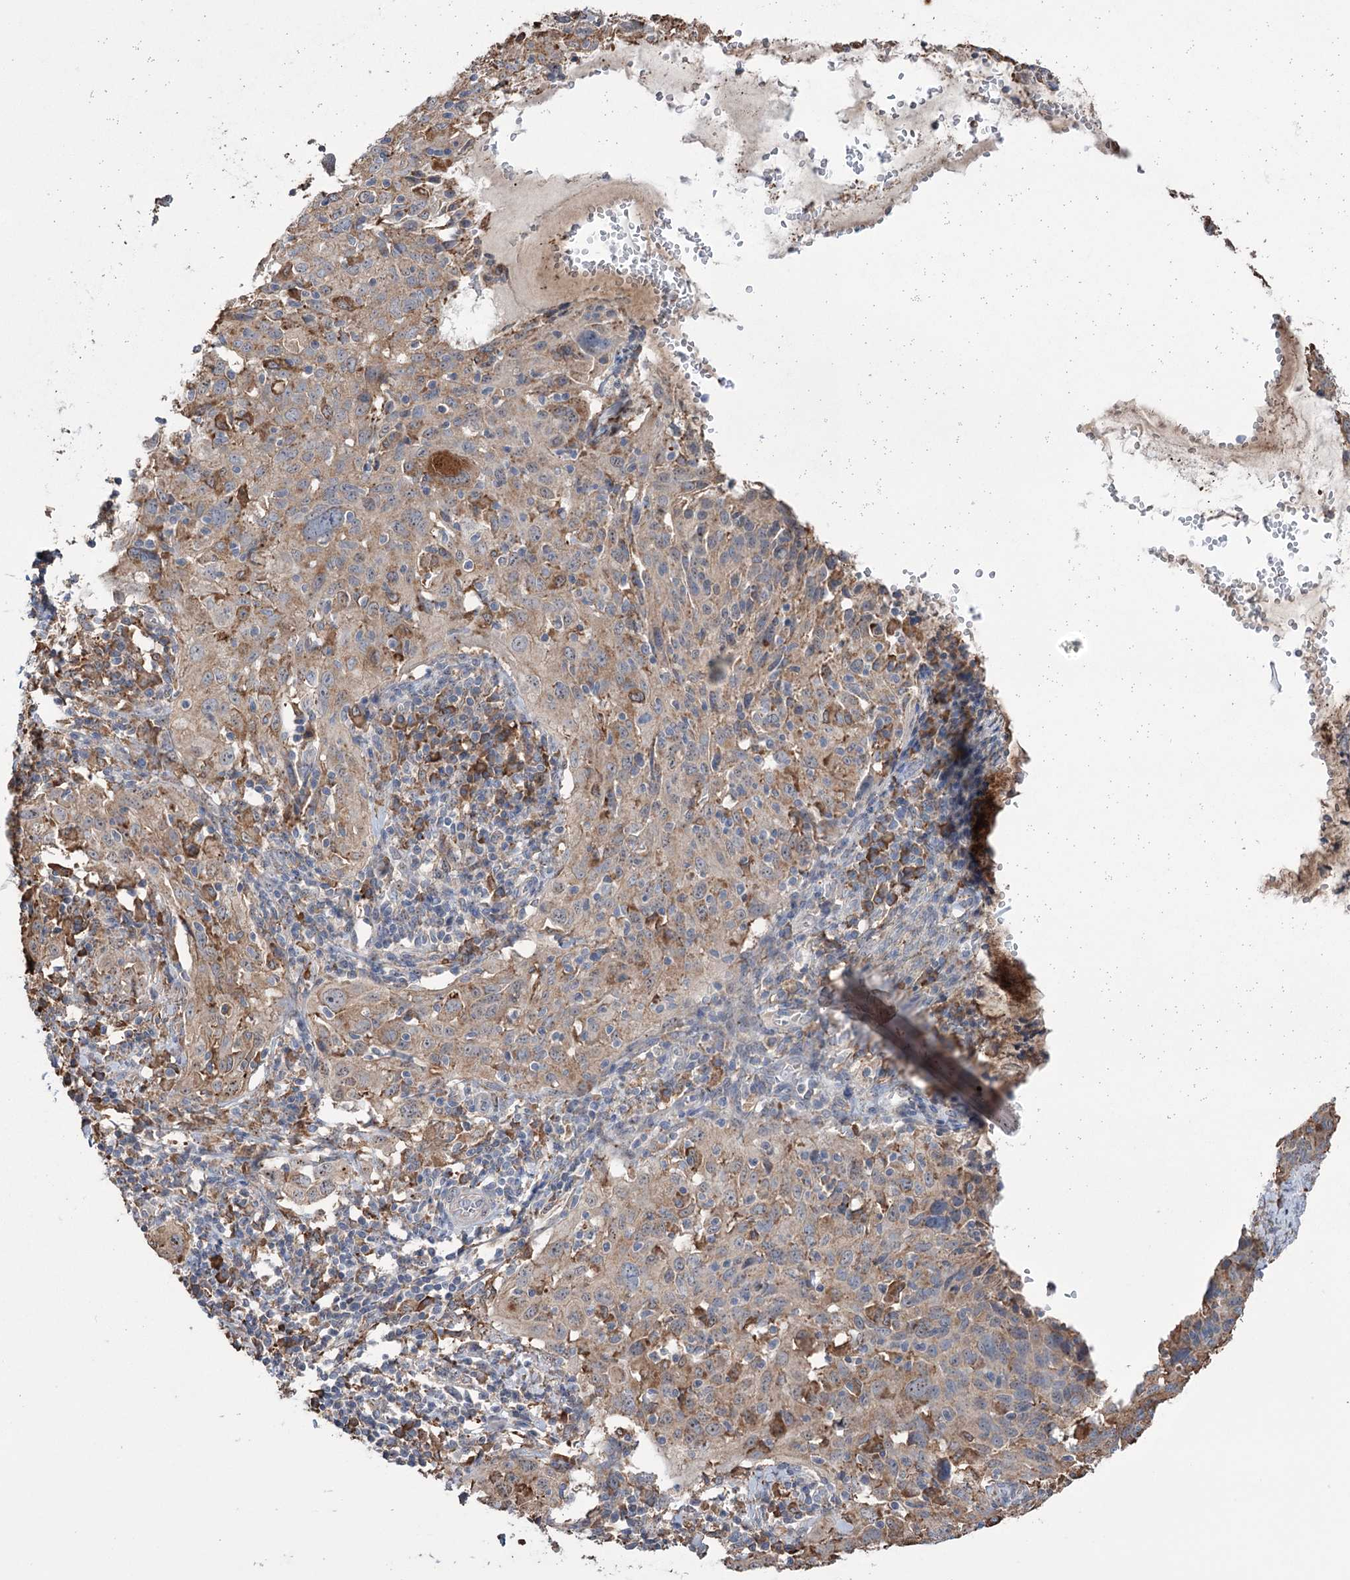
{"staining": {"intensity": "moderate", "quantity": ">75%", "location": "cytoplasmic/membranous,nuclear"}, "tissue": "cervical cancer", "cell_type": "Tumor cells", "image_type": "cancer", "snomed": [{"axis": "morphology", "description": "Squamous cell carcinoma, NOS"}, {"axis": "topography", "description": "Cervix"}], "caption": "Human squamous cell carcinoma (cervical) stained for a protein (brown) displays moderate cytoplasmic/membranous and nuclear positive expression in approximately >75% of tumor cells.", "gene": "TRIM71", "patient": {"sex": "female", "age": 31}}